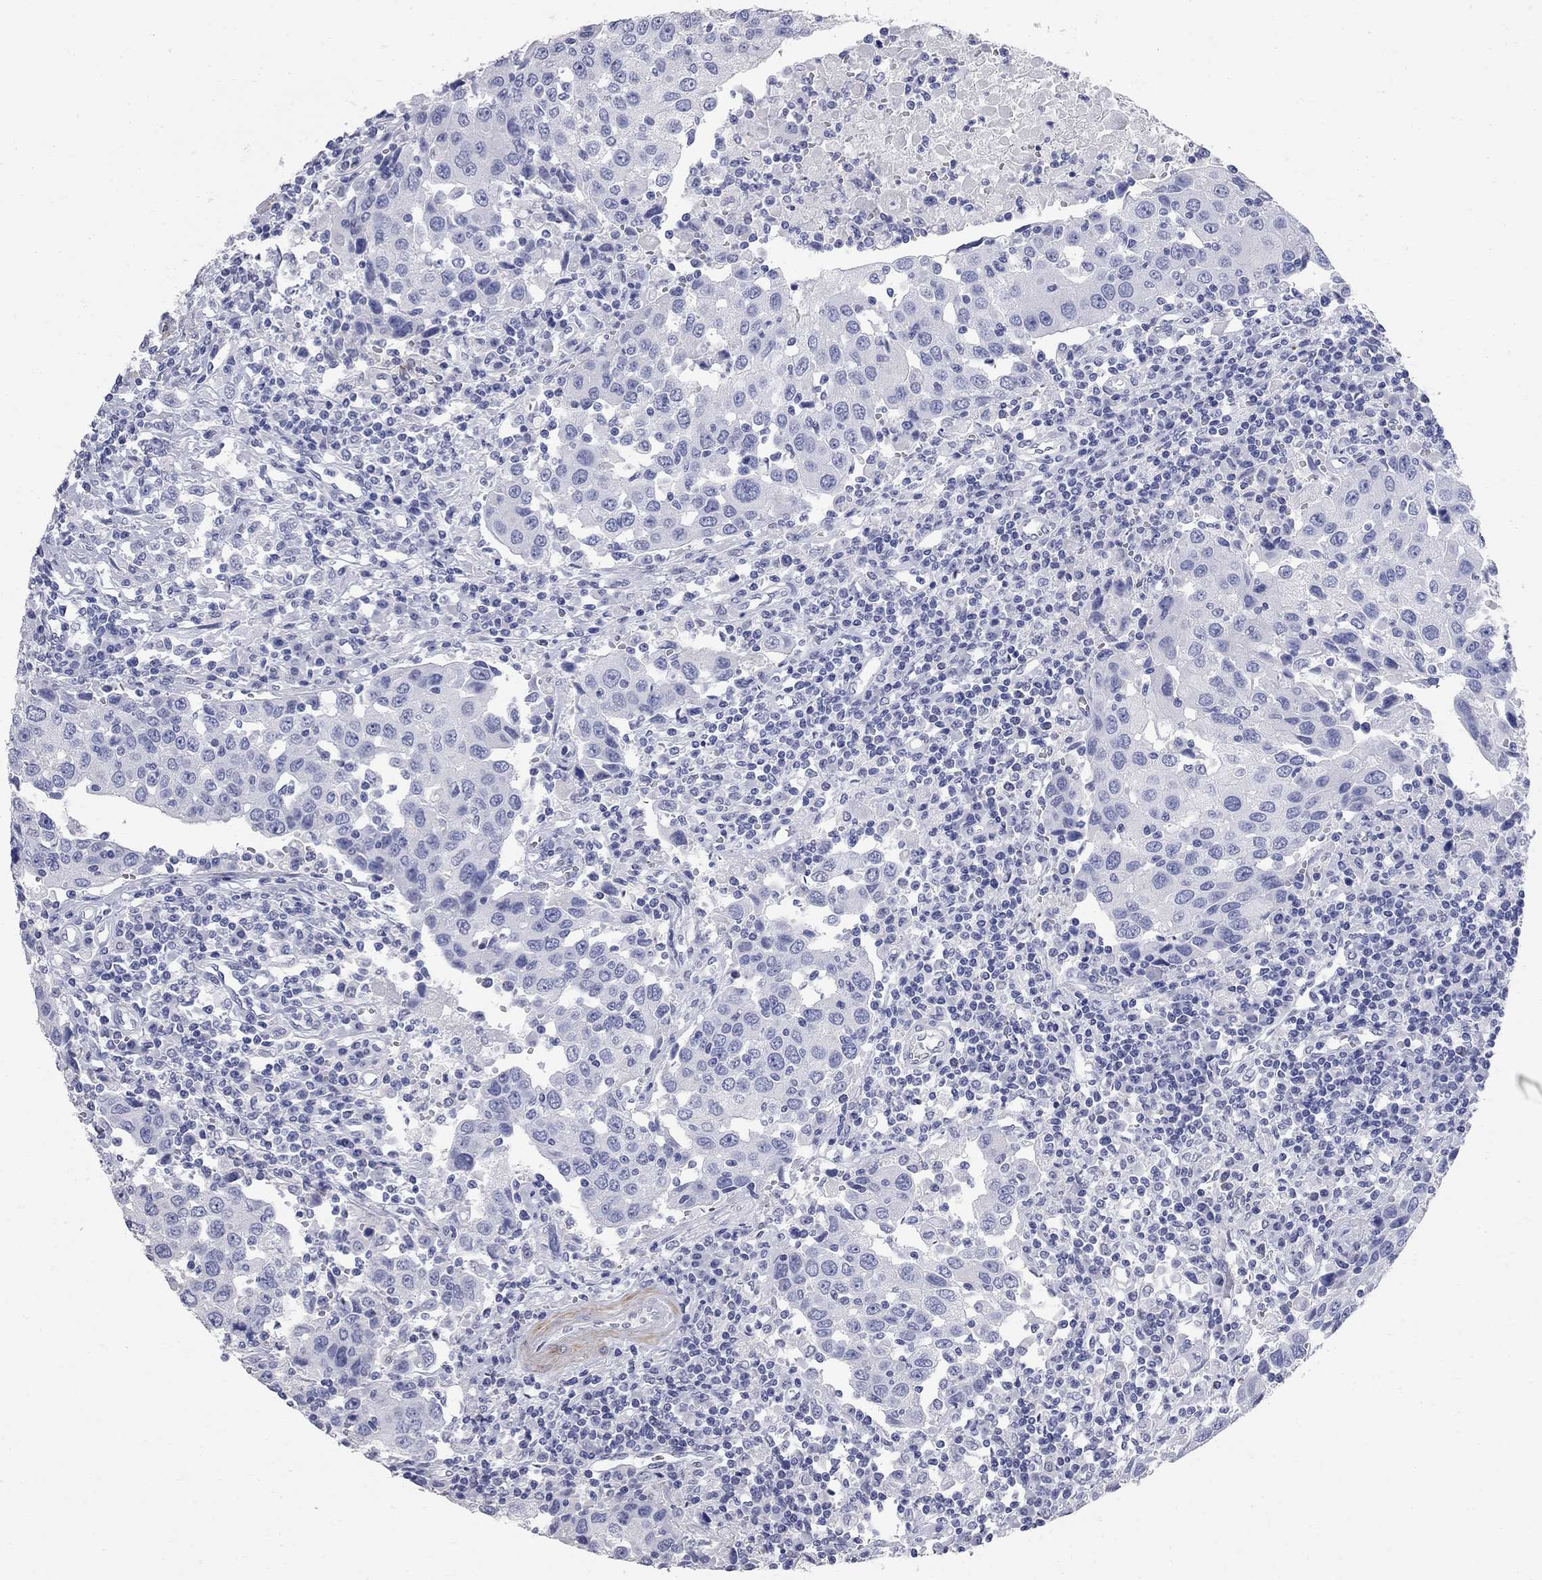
{"staining": {"intensity": "negative", "quantity": "none", "location": "none"}, "tissue": "urothelial cancer", "cell_type": "Tumor cells", "image_type": "cancer", "snomed": [{"axis": "morphology", "description": "Urothelial carcinoma, High grade"}, {"axis": "topography", "description": "Urinary bladder"}], "caption": "Immunohistochemical staining of human urothelial cancer demonstrates no significant positivity in tumor cells.", "gene": "BPIFB1", "patient": {"sex": "female", "age": 85}}